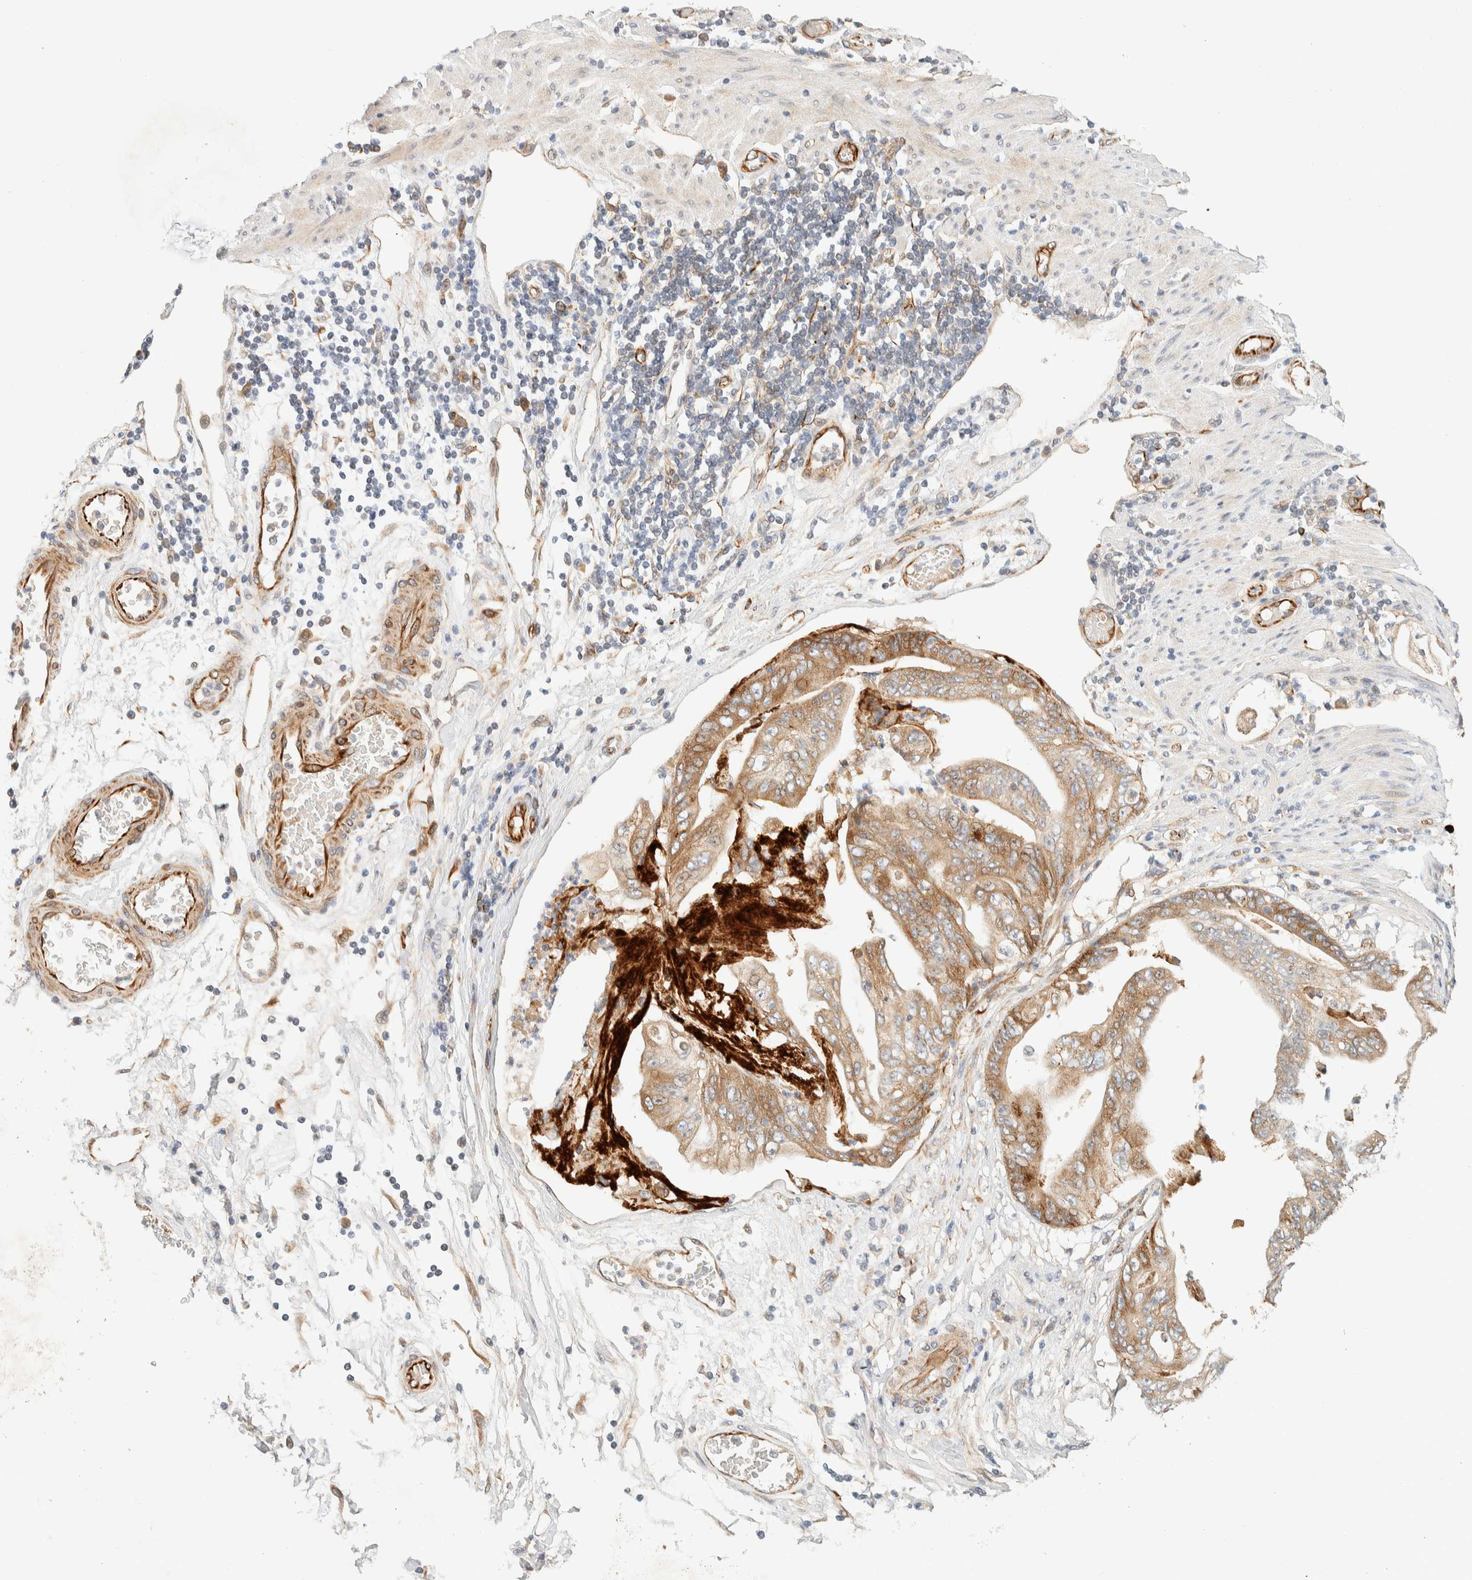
{"staining": {"intensity": "moderate", "quantity": ">75%", "location": "cytoplasmic/membranous"}, "tissue": "stomach cancer", "cell_type": "Tumor cells", "image_type": "cancer", "snomed": [{"axis": "morphology", "description": "Adenocarcinoma, NOS"}, {"axis": "topography", "description": "Stomach"}], "caption": "A brown stain labels moderate cytoplasmic/membranous staining of a protein in stomach adenocarcinoma tumor cells. Nuclei are stained in blue.", "gene": "FAT1", "patient": {"sex": "female", "age": 73}}